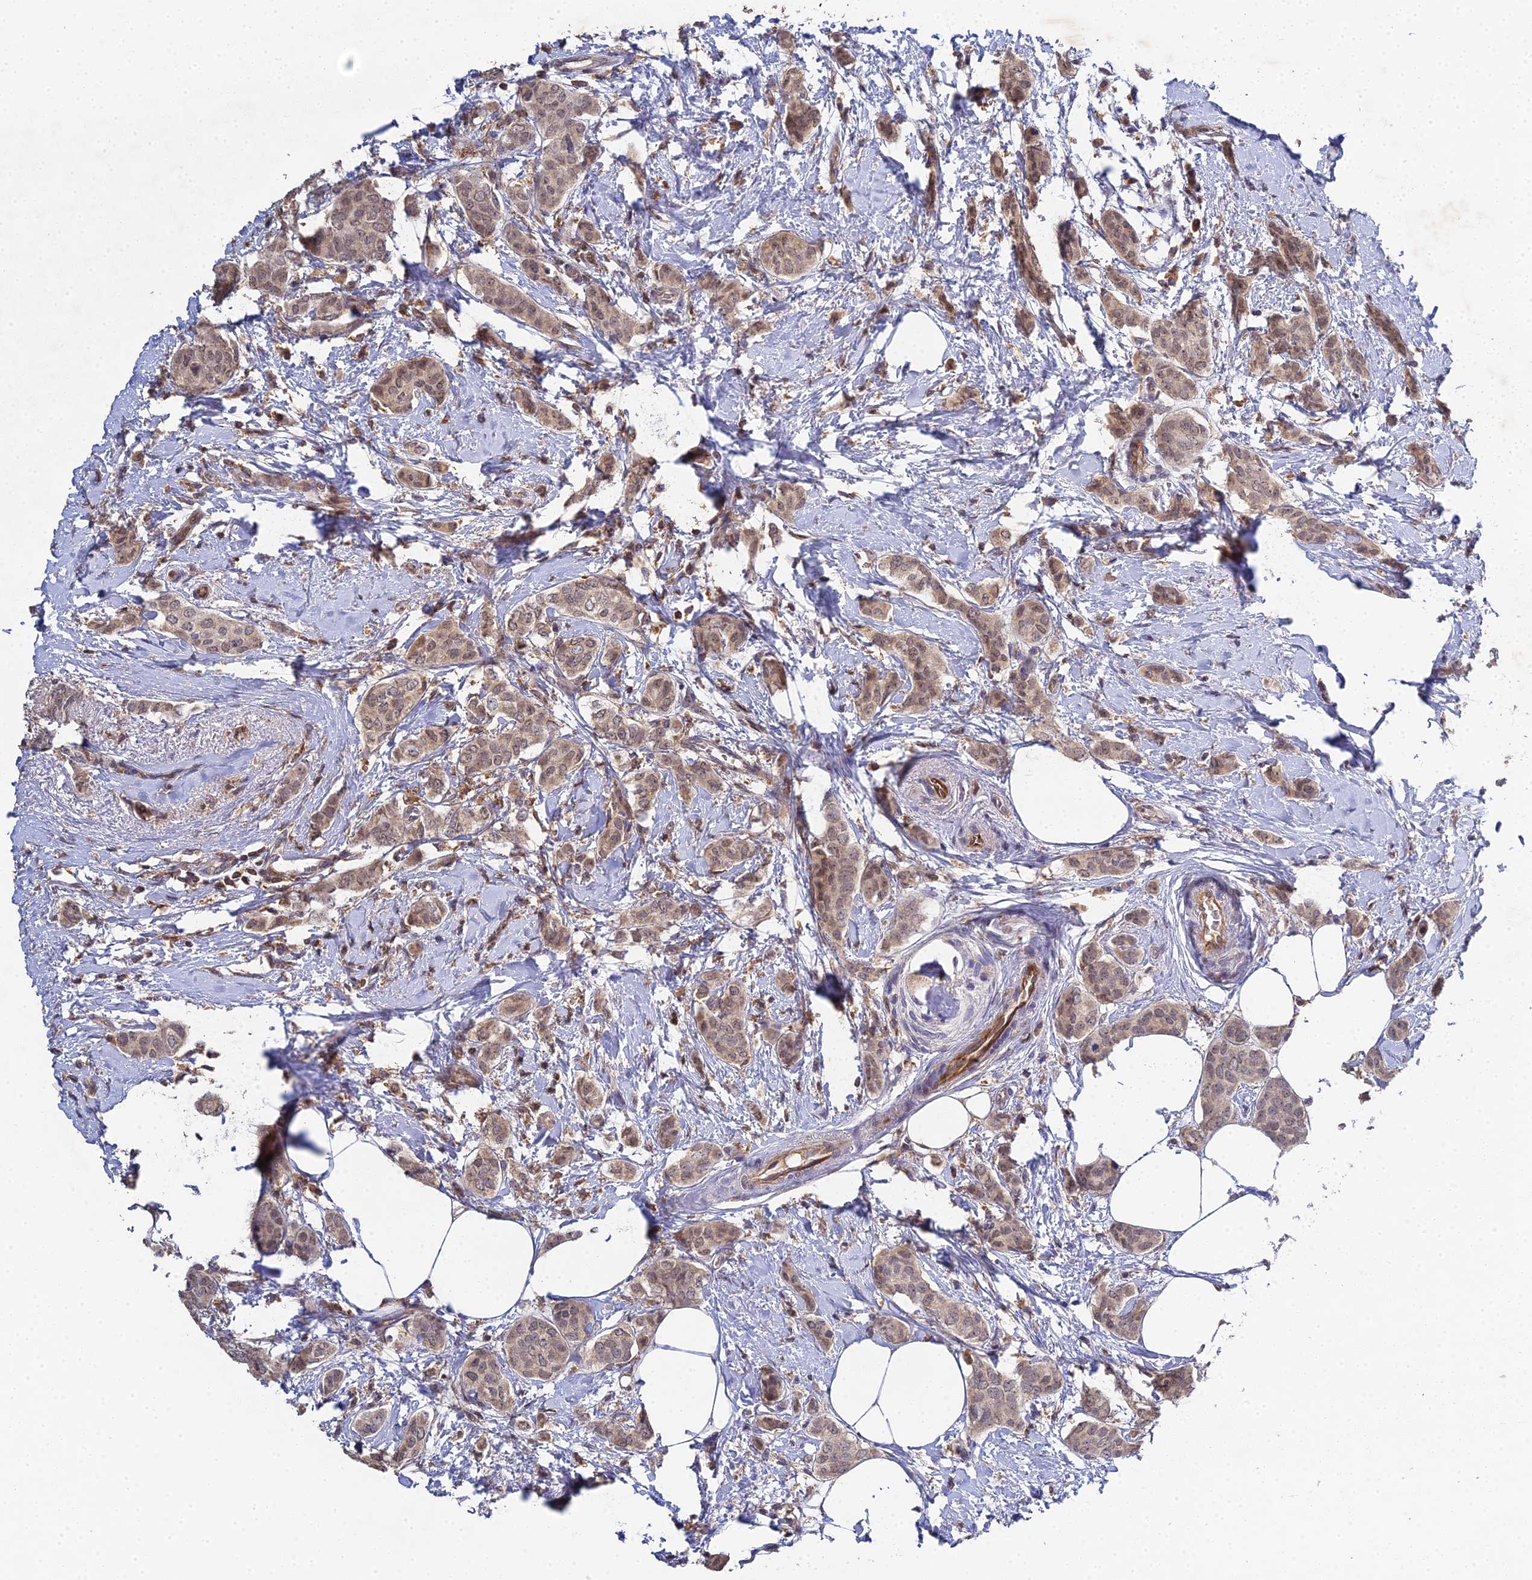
{"staining": {"intensity": "moderate", "quantity": ">75%", "location": "cytoplasmic/membranous,nuclear"}, "tissue": "breast cancer", "cell_type": "Tumor cells", "image_type": "cancer", "snomed": [{"axis": "morphology", "description": "Duct carcinoma"}, {"axis": "topography", "description": "Breast"}], "caption": "Tumor cells exhibit medium levels of moderate cytoplasmic/membranous and nuclear staining in approximately >75% of cells in breast cancer (intraductal carcinoma).", "gene": "TPRX1", "patient": {"sex": "female", "age": 72}}